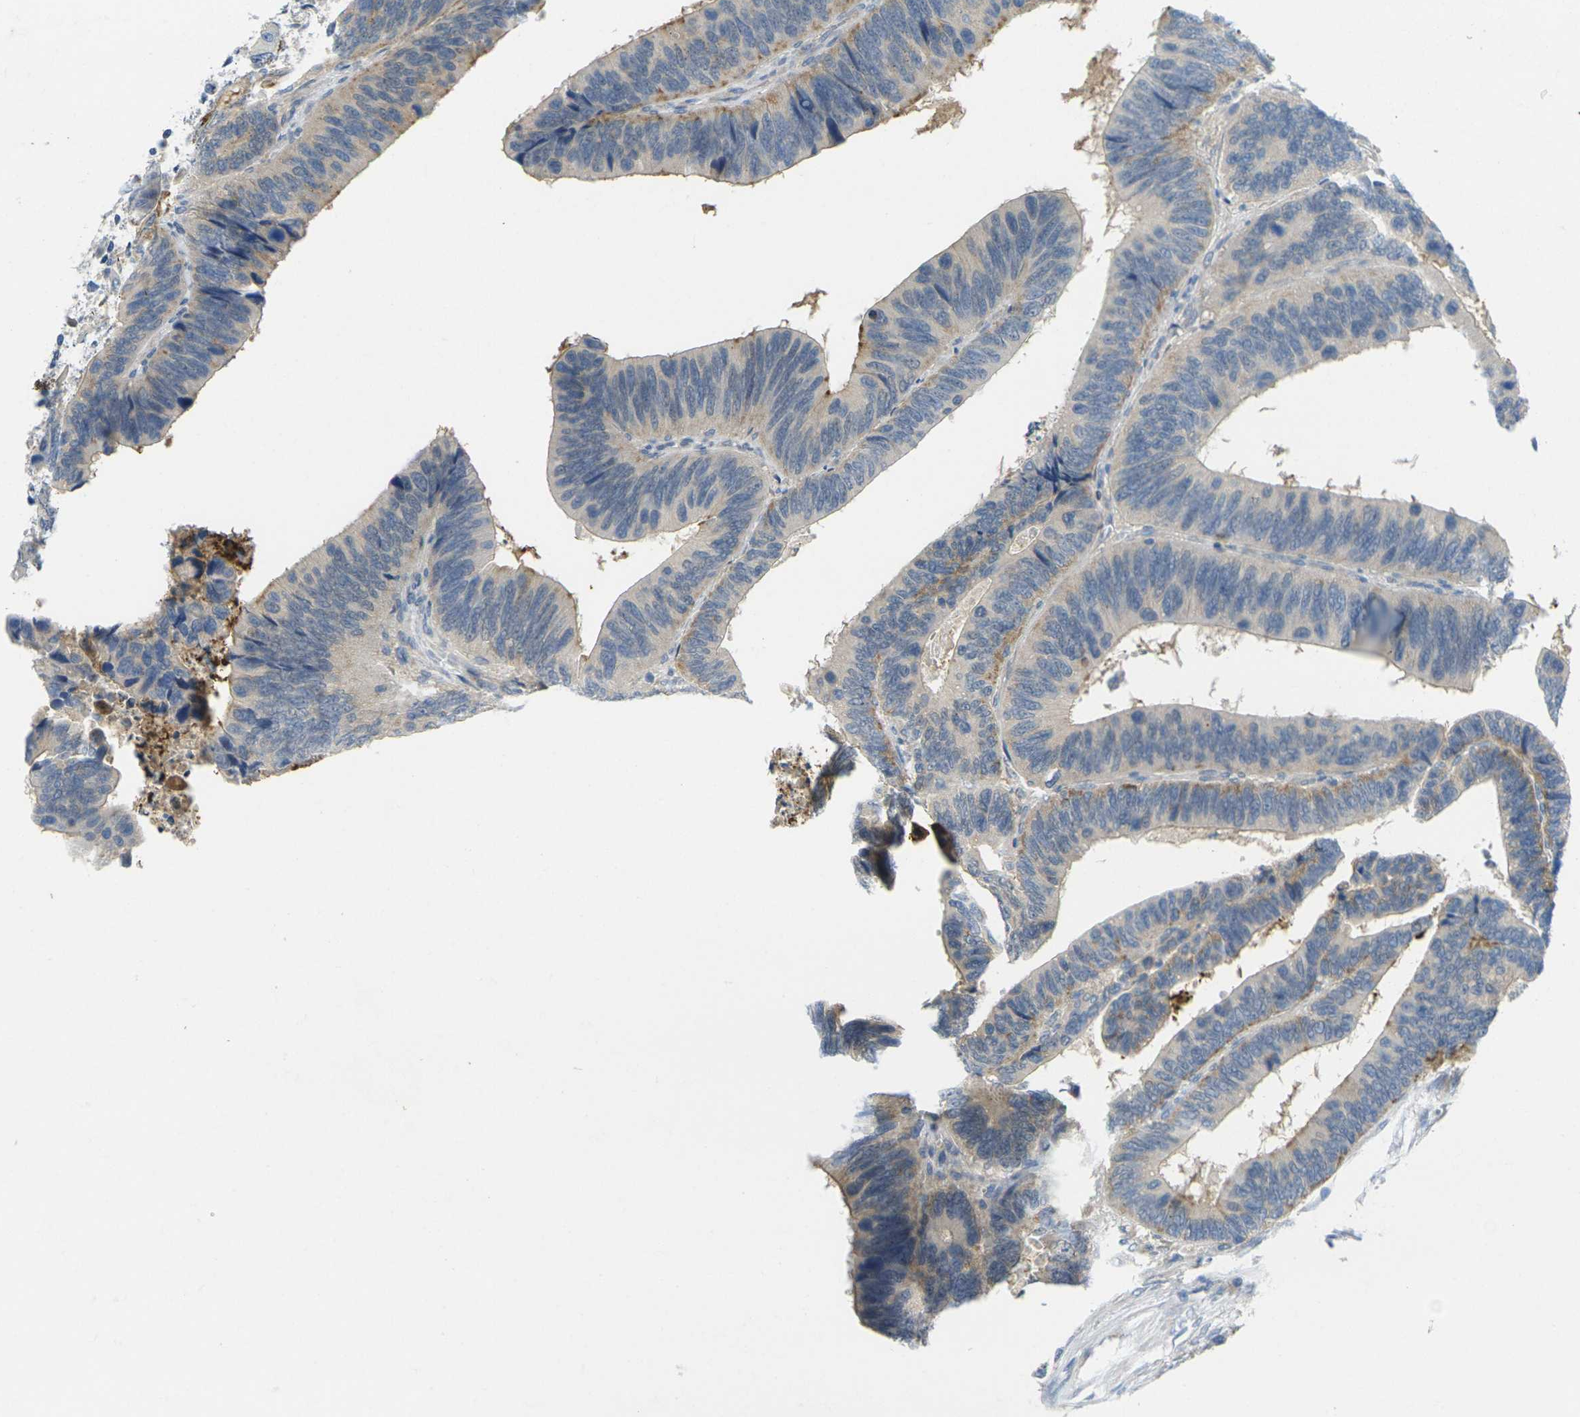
{"staining": {"intensity": "weak", "quantity": "25%-75%", "location": "cytoplasmic/membranous"}, "tissue": "colorectal cancer", "cell_type": "Tumor cells", "image_type": "cancer", "snomed": [{"axis": "morphology", "description": "Adenocarcinoma, NOS"}, {"axis": "topography", "description": "Colon"}], "caption": "Protein staining of colorectal adenocarcinoma tissue displays weak cytoplasmic/membranous staining in about 25%-75% of tumor cells.", "gene": "CYP2C8", "patient": {"sex": "male", "age": 72}}